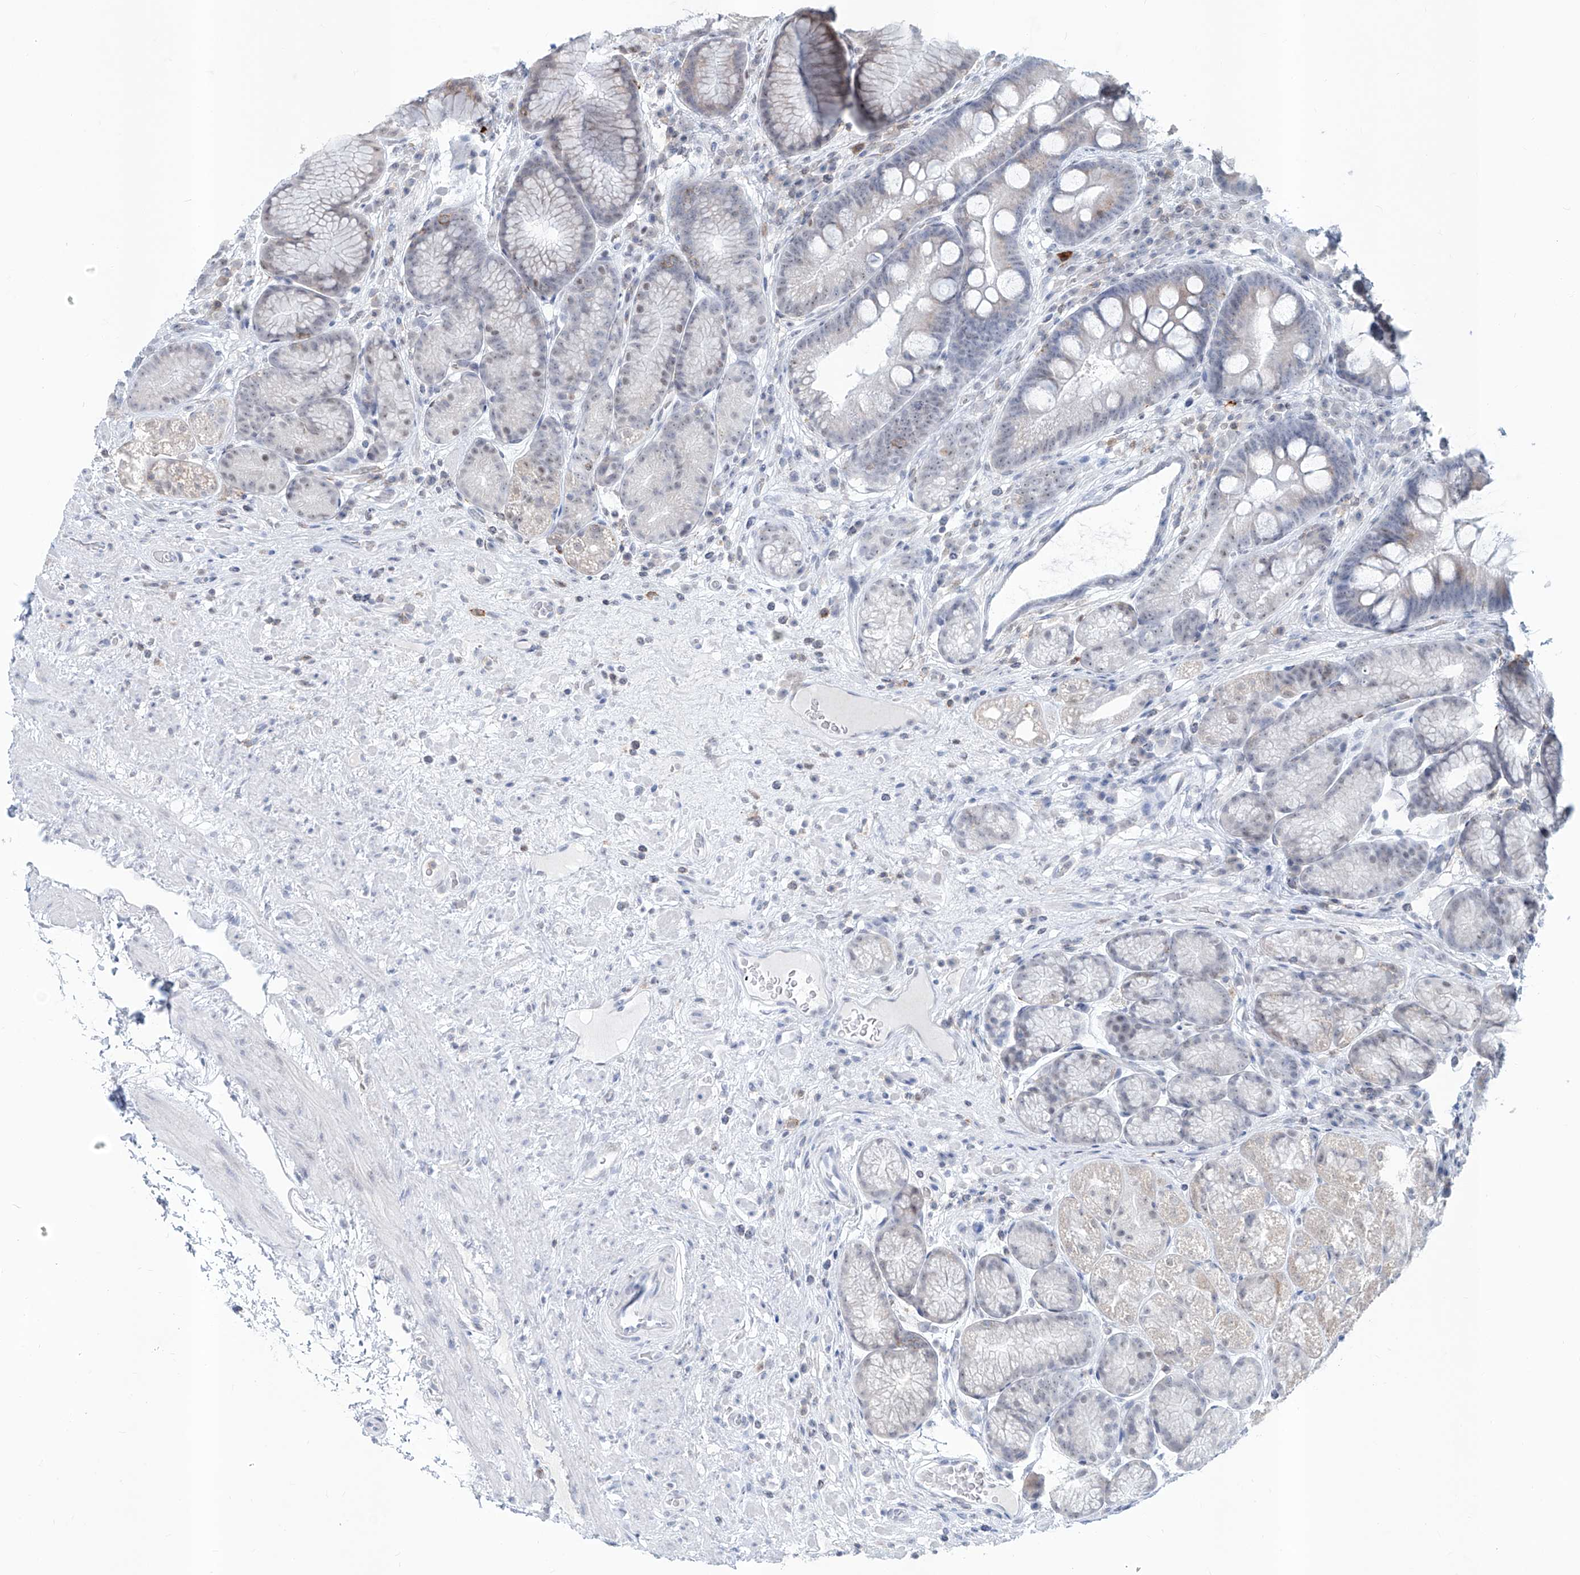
{"staining": {"intensity": "negative", "quantity": "none", "location": "none"}, "tissue": "stomach", "cell_type": "Glandular cells", "image_type": "normal", "snomed": [{"axis": "morphology", "description": "Normal tissue, NOS"}, {"axis": "topography", "description": "Stomach"}], "caption": "Protein analysis of unremarkable stomach displays no significant positivity in glandular cells.", "gene": "ZBTB48", "patient": {"sex": "male", "age": 57}}